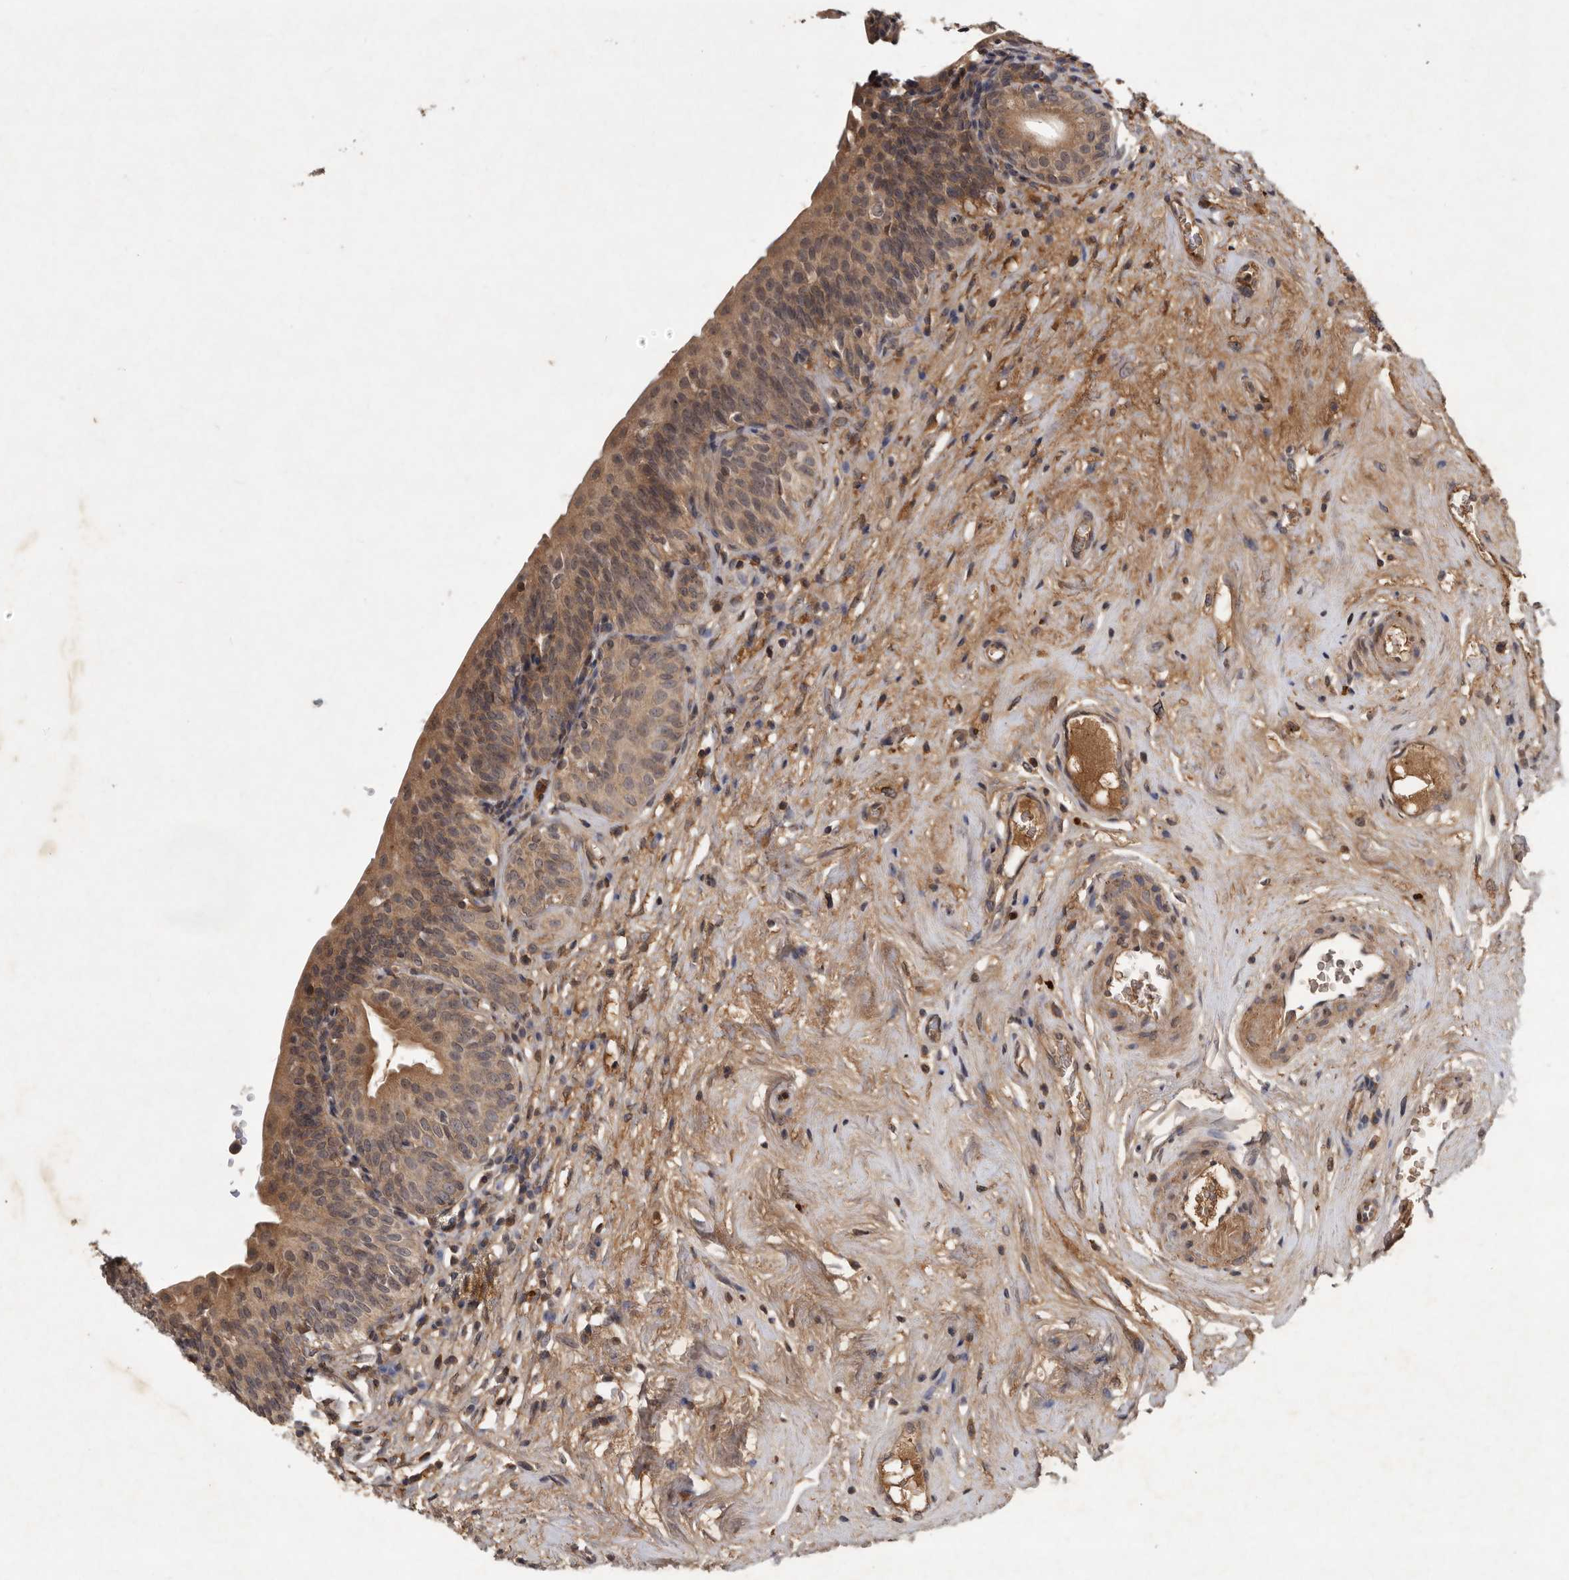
{"staining": {"intensity": "moderate", "quantity": ">75%", "location": "cytoplasmic/membranous"}, "tissue": "urinary bladder", "cell_type": "Urothelial cells", "image_type": "normal", "snomed": [{"axis": "morphology", "description": "Normal tissue, NOS"}, {"axis": "topography", "description": "Urinary bladder"}], "caption": "Urinary bladder stained with DAB (3,3'-diaminobenzidine) immunohistochemistry shows medium levels of moderate cytoplasmic/membranous positivity in about >75% of urothelial cells.", "gene": "DNAJC28", "patient": {"sex": "male", "age": 83}}